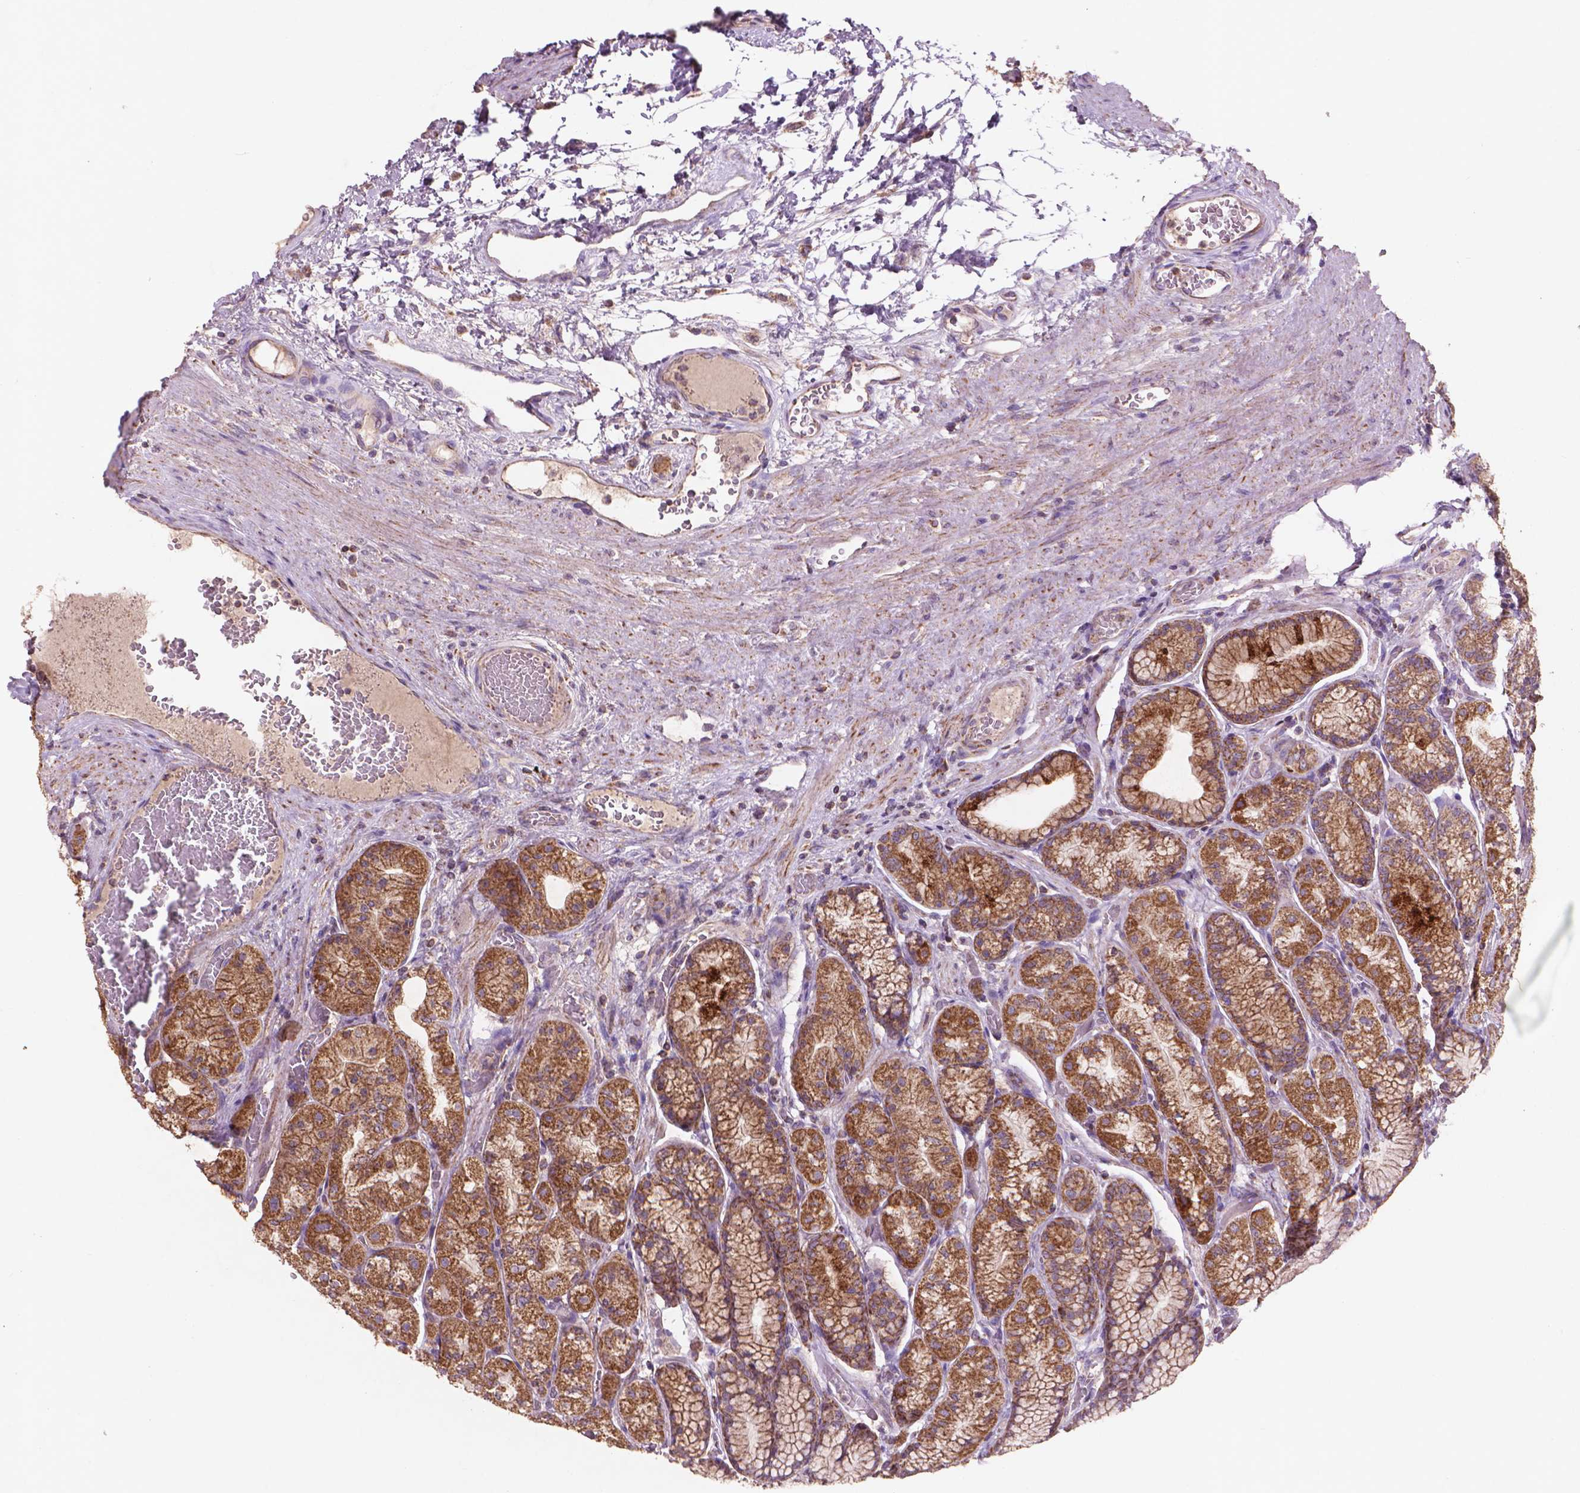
{"staining": {"intensity": "moderate", "quantity": ">75%", "location": "cytoplasmic/membranous"}, "tissue": "stomach", "cell_type": "Glandular cells", "image_type": "normal", "snomed": [{"axis": "morphology", "description": "Normal tissue, NOS"}, {"axis": "morphology", "description": "Adenocarcinoma, NOS"}, {"axis": "morphology", "description": "Adenocarcinoma, High grade"}, {"axis": "topography", "description": "Stomach, upper"}, {"axis": "topography", "description": "Stomach"}], "caption": "Glandular cells show medium levels of moderate cytoplasmic/membranous expression in approximately >75% of cells in benign stomach.", "gene": "NLRX1", "patient": {"sex": "female", "age": 65}}